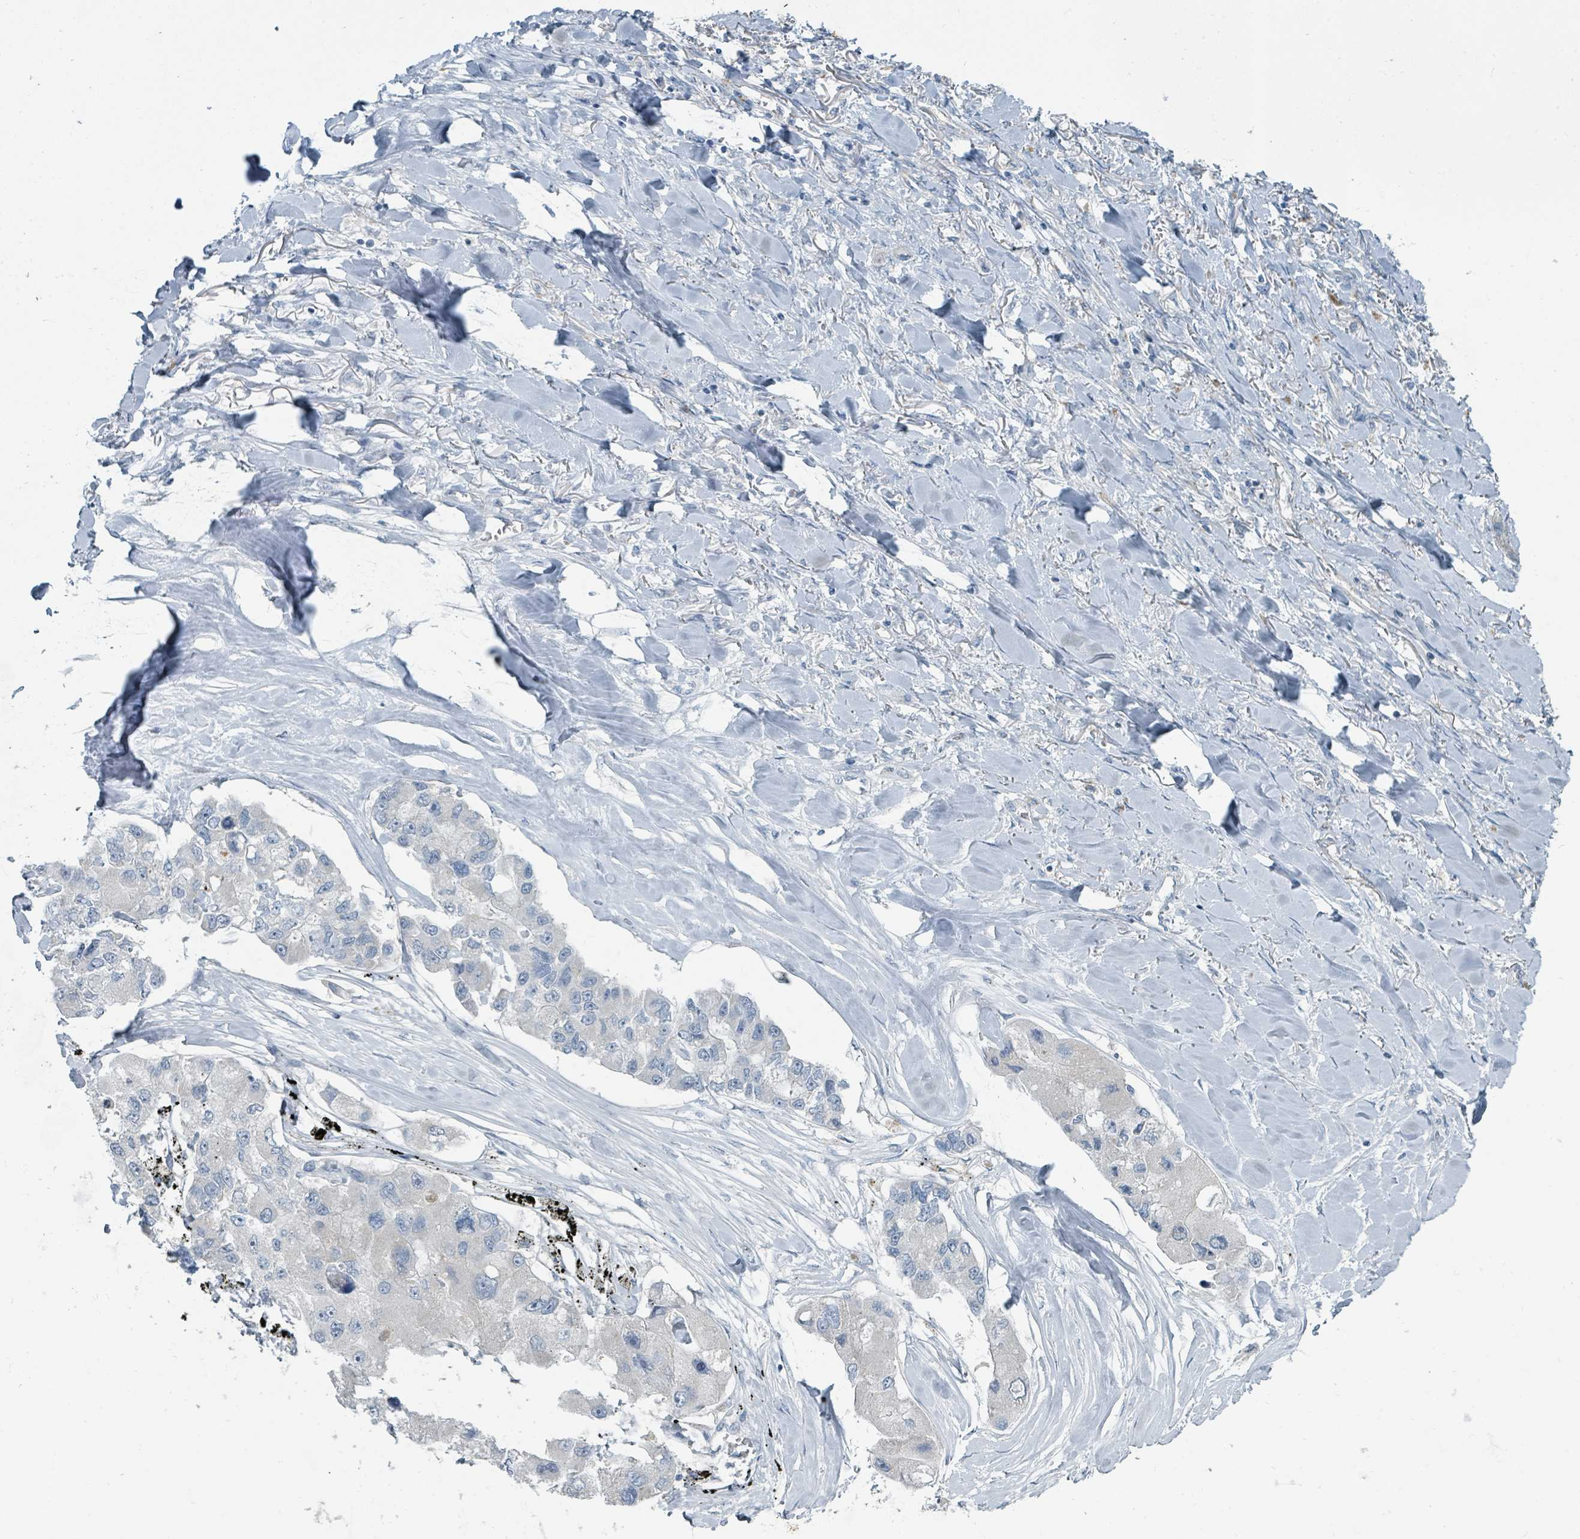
{"staining": {"intensity": "negative", "quantity": "none", "location": "none"}, "tissue": "lung cancer", "cell_type": "Tumor cells", "image_type": "cancer", "snomed": [{"axis": "morphology", "description": "Adenocarcinoma, NOS"}, {"axis": "topography", "description": "Lung"}], "caption": "A micrograph of lung cancer (adenocarcinoma) stained for a protein reveals no brown staining in tumor cells. (IHC, brightfield microscopy, high magnification).", "gene": "RASA4", "patient": {"sex": "female", "age": 54}}